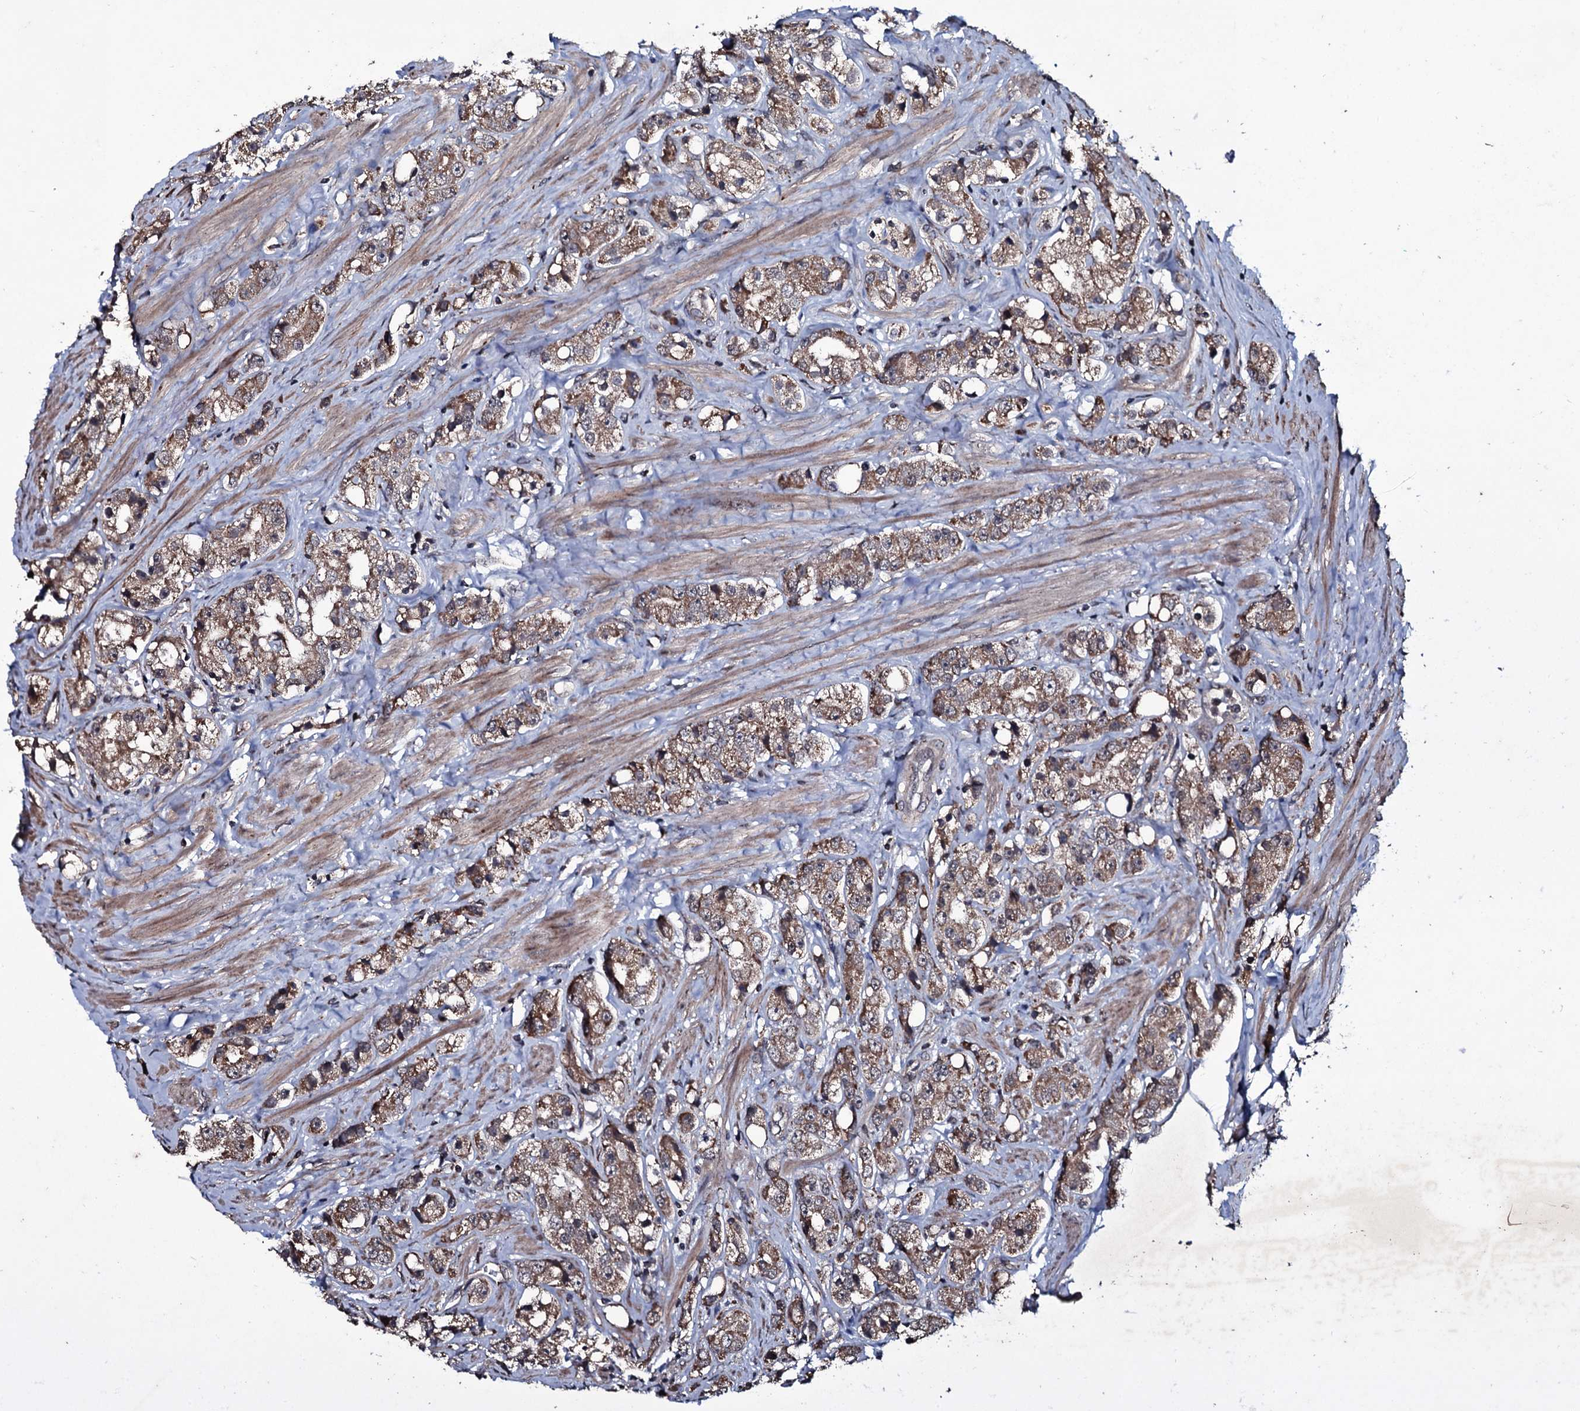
{"staining": {"intensity": "moderate", "quantity": ">75%", "location": "cytoplasmic/membranous"}, "tissue": "prostate cancer", "cell_type": "Tumor cells", "image_type": "cancer", "snomed": [{"axis": "morphology", "description": "Adenocarcinoma, NOS"}, {"axis": "topography", "description": "Prostate"}], "caption": "High-magnification brightfield microscopy of adenocarcinoma (prostate) stained with DAB (brown) and counterstained with hematoxylin (blue). tumor cells exhibit moderate cytoplasmic/membranous positivity is identified in about>75% of cells.", "gene": "MRPS31", "patient": {"sex": "male", "age": 79}}